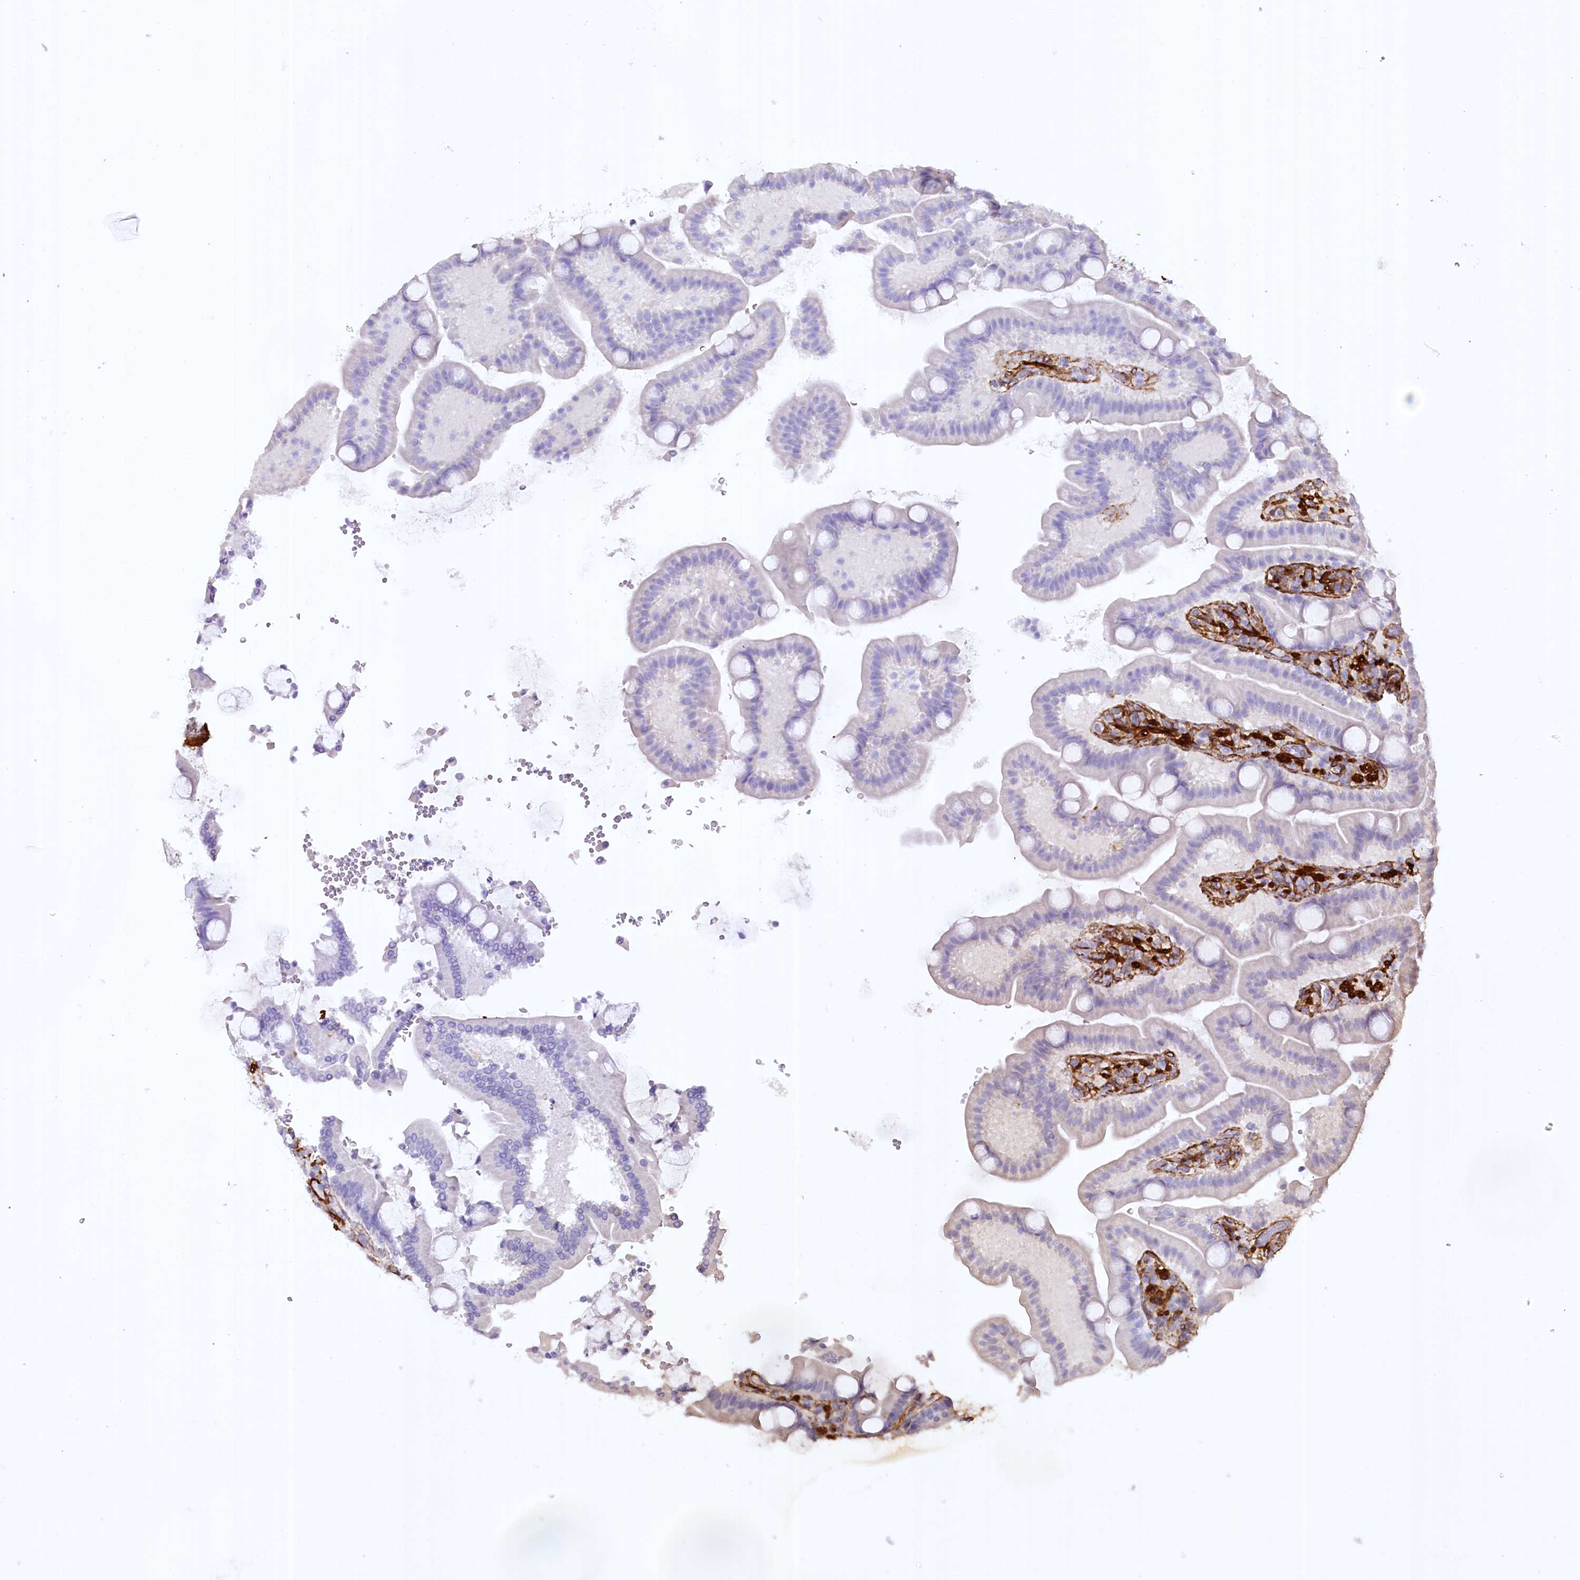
{"staining": {"intensity": "negative", "quantity": "none", "location": "none"}, "tissue": "duodenum", "cell_type": "Glandular cells", "image_type": "normal", "snomed": [{"axis": "morphology", "description": "Normal tissue, NOS"}, {"axis": "topography", "description": "Duodenum"}], "caption": "DAB immunohistochemical staining of unremarkable duodenum exhibits no significant staining in glandular cells. (DAB immunohistochemistry (IHC) with hematoxylin counter stain).", "gene": "SYNPO2", "patient": {"sex": "male", "age": 55}}